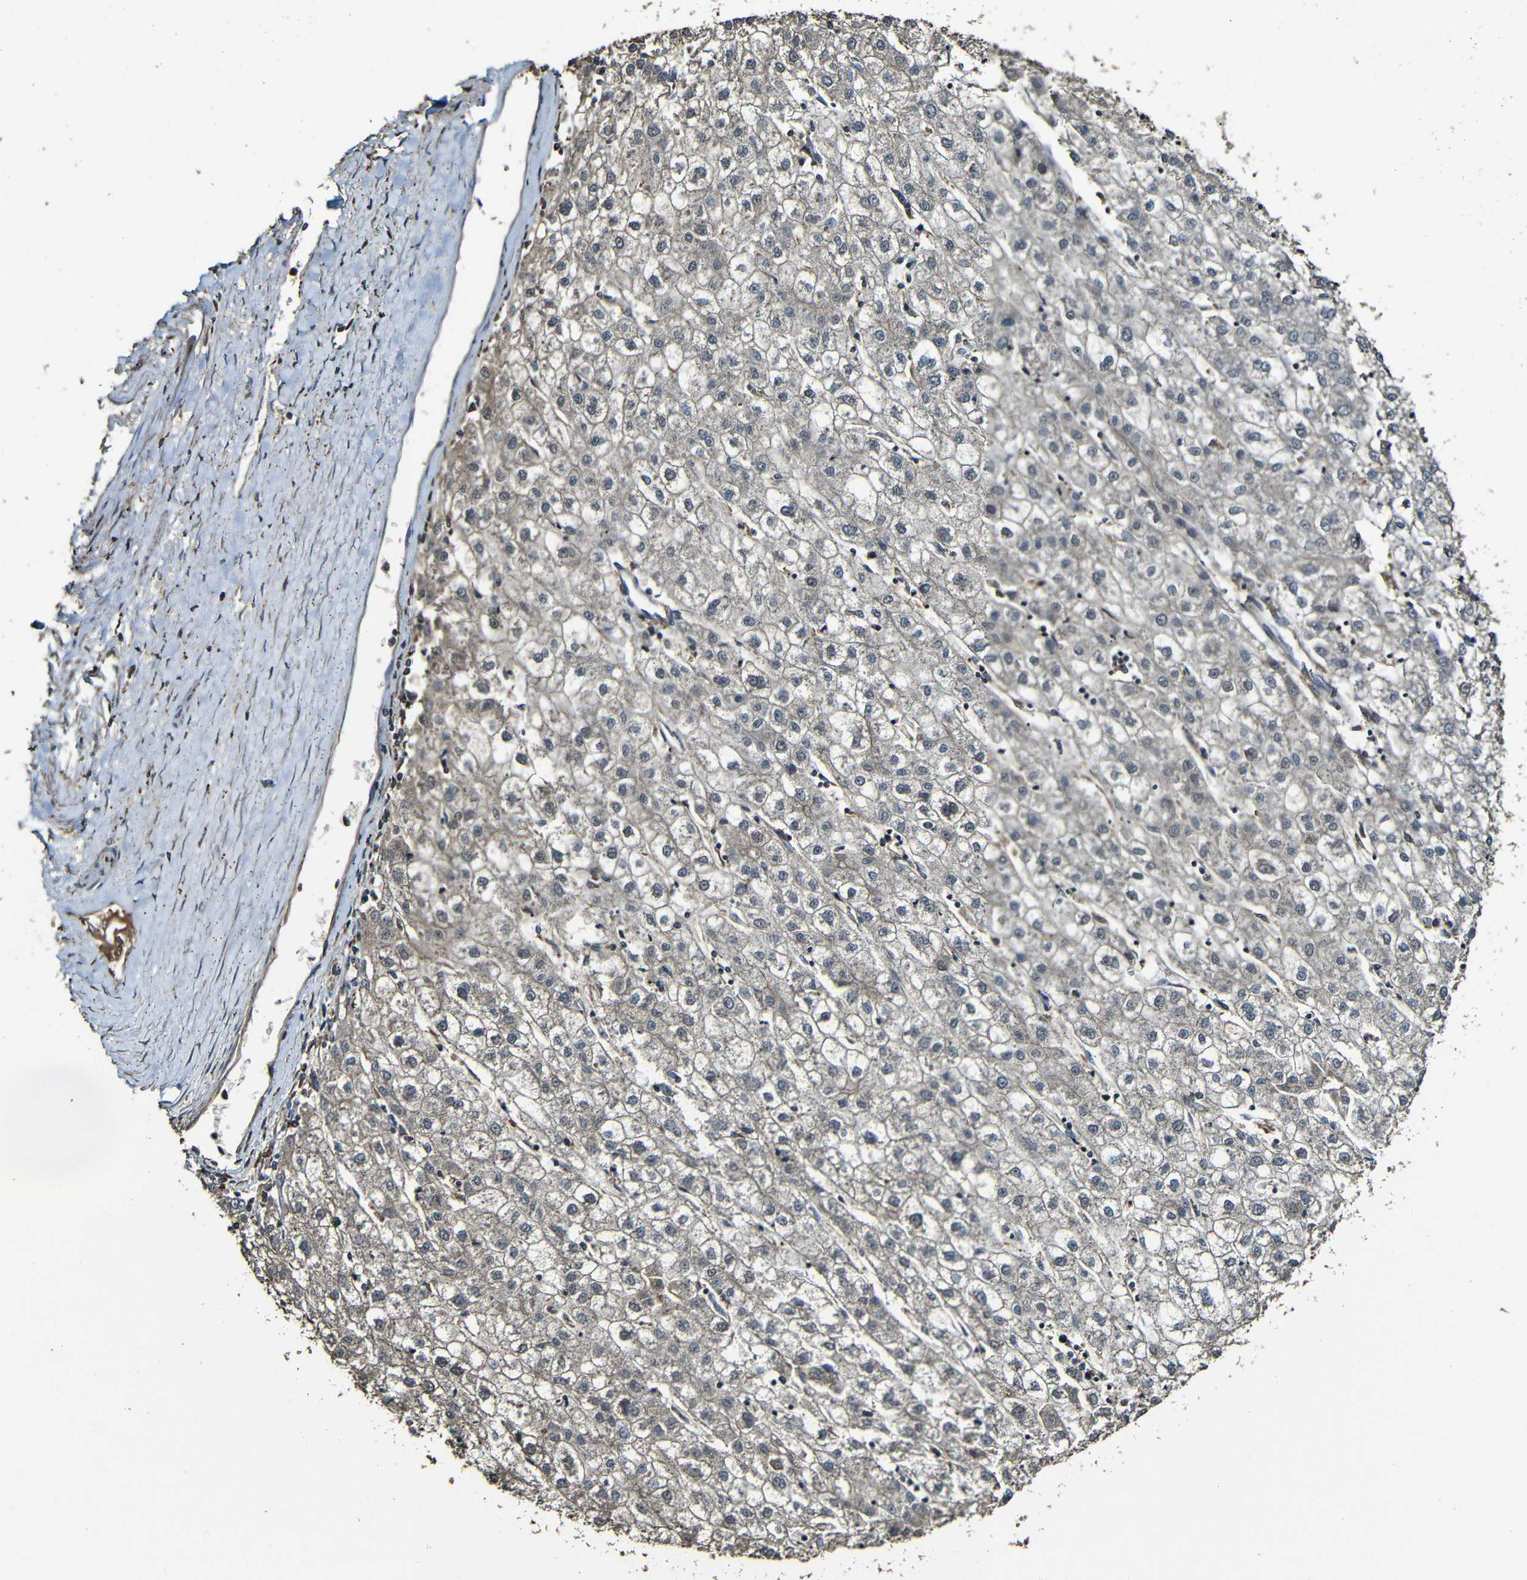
{"staining": {"intensity": "weak", "quantity": ">75%", "location": "cytoplasmic/membranous"}, "tissue": "liver cancer", "cell_type": "Tumor cells", "image_type": "cancer", "snomed": [{"axis": "morphology", "description": "Carcinoma, Hepatocellular, NOS"}, {"axis": "topography", "description": "Liver"}], "caption": "Immunohistochemistry (IHC) histopathology image of neoplastic tissue: human liver cancer (hepatocellular carcinoma) stained using IHC exhibits low levels of weak protein expression localized specifically in the cytoplasmic/membranous of tumor cells, appearing as a cytoplasmic/membranous brown color.", "gene": "CASP8", "patient": {"sex": "male", "age": 72}}